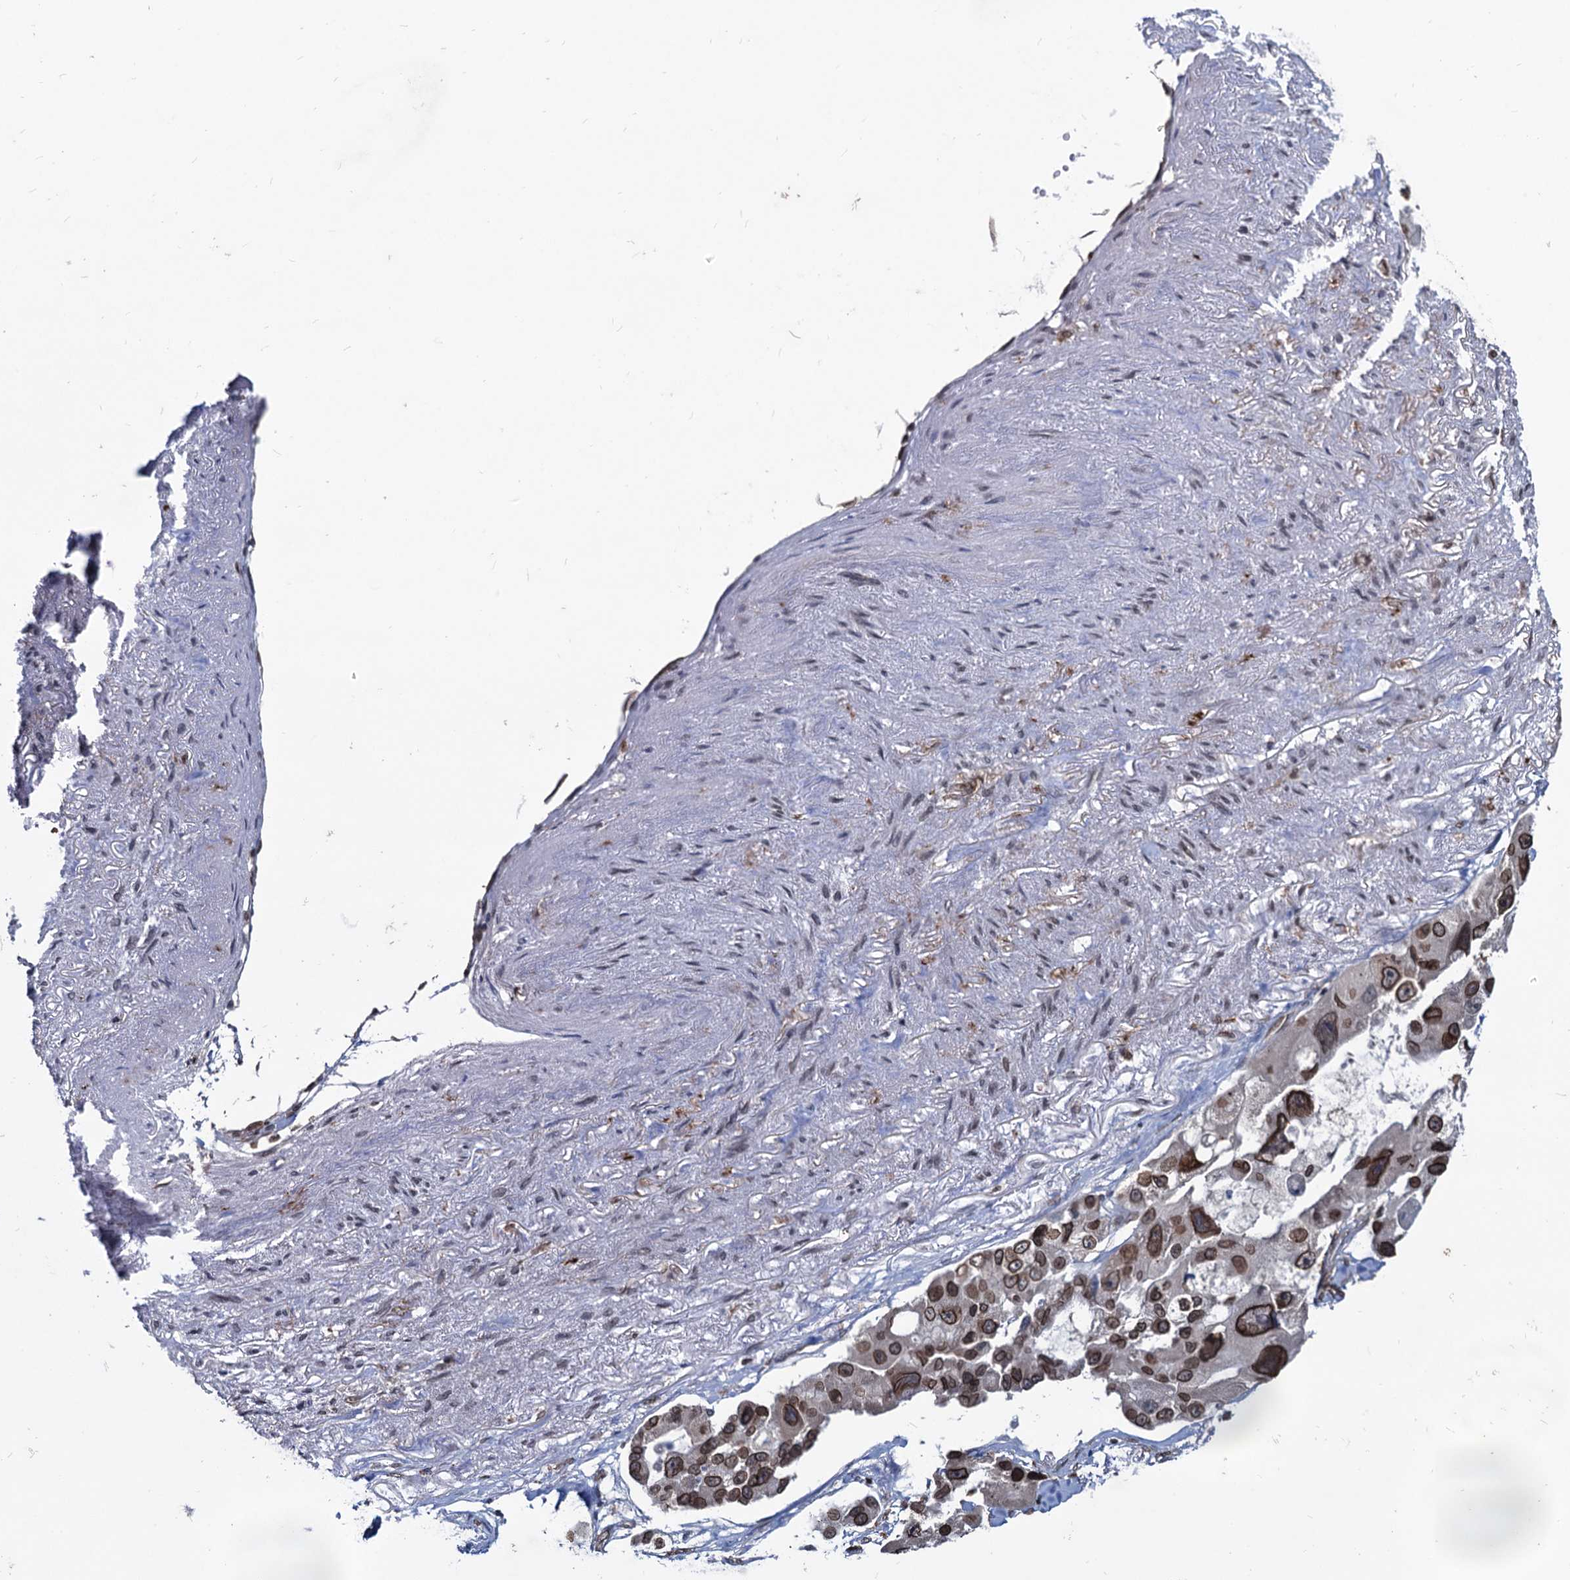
{"staining": {"intensity": "strong", "quantity": ">75%", "location": "cytoplasmic/membranous,nuclear"}, "tissue": "lung cancer", "cell_type": "Tumor cells", "image_type": "cancer", "snomed": [{"axis": "morphology", "description": "Adenocarcinoma, NOS"}, {"axis": "topography", "description": "Lung"}], "caption": "A high-resolution photomicrograph shows immunohistochemistry staining of lung cancer (adenocarcinoma), which reveals strong cytoplasmic/membranous and nuclear expression in about >75% of tumor cells.", "gene": "RNF6", "patient": {"sex": "female", "age": 54}}